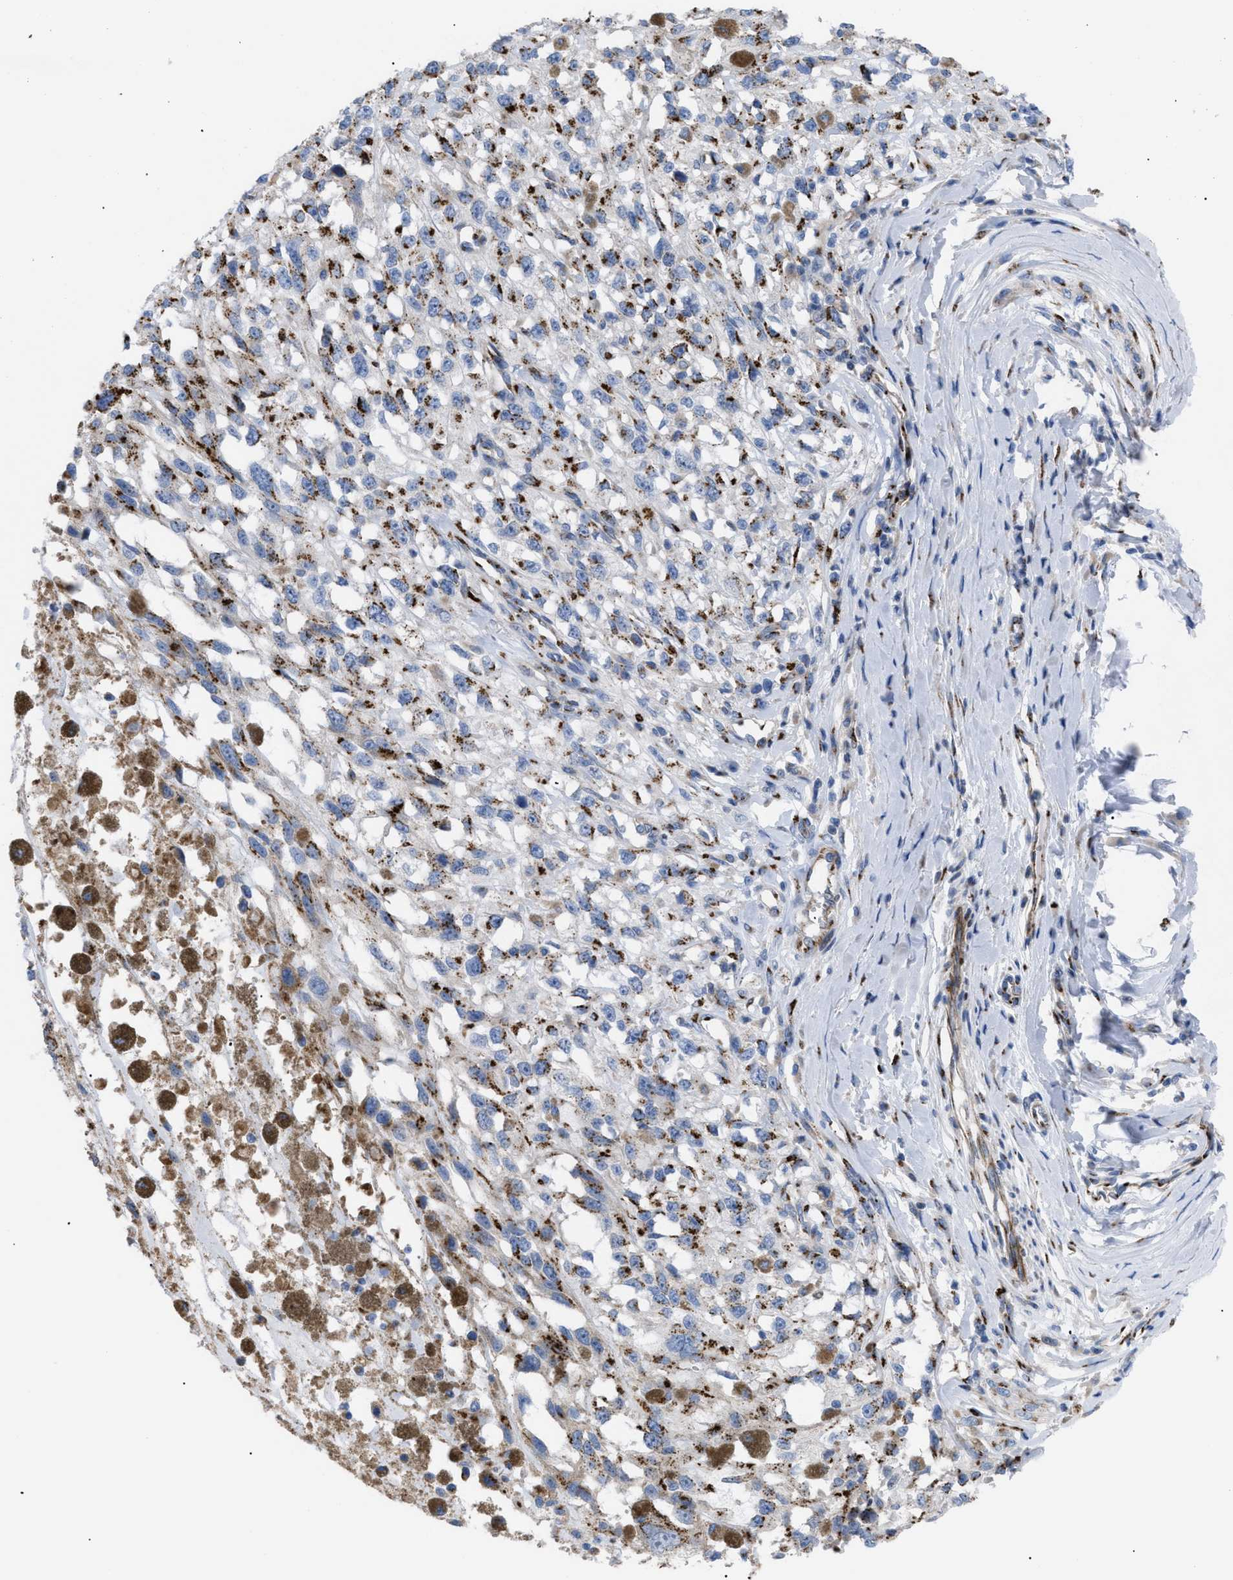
{"staining": {"intensity": "moderate", "quantity": ">75%", "location": "cytoplasmic/membranous"}, "tissue": "melanoma", "cell_type": "Tumor cells", "image_type": "cancer", "snomed": [{"axis": "morphology", "description": "Malignant melanoma, Metastatic site"}, {"axis": "topography", "description": "Lymph node"}], "caption": "The micrograph exhibits immunohistochemical staining of melanoma. There is moderate cytoplasmic/membranous staining is appreciated in about >75% of tumor cells. The staining is performed using DAB brown chromogen to label protein expression. The nuclei are counter-stained blue using hematoxylin.", "gene": "TMEM17", "patient": {"sex": "male", "age": 59}}